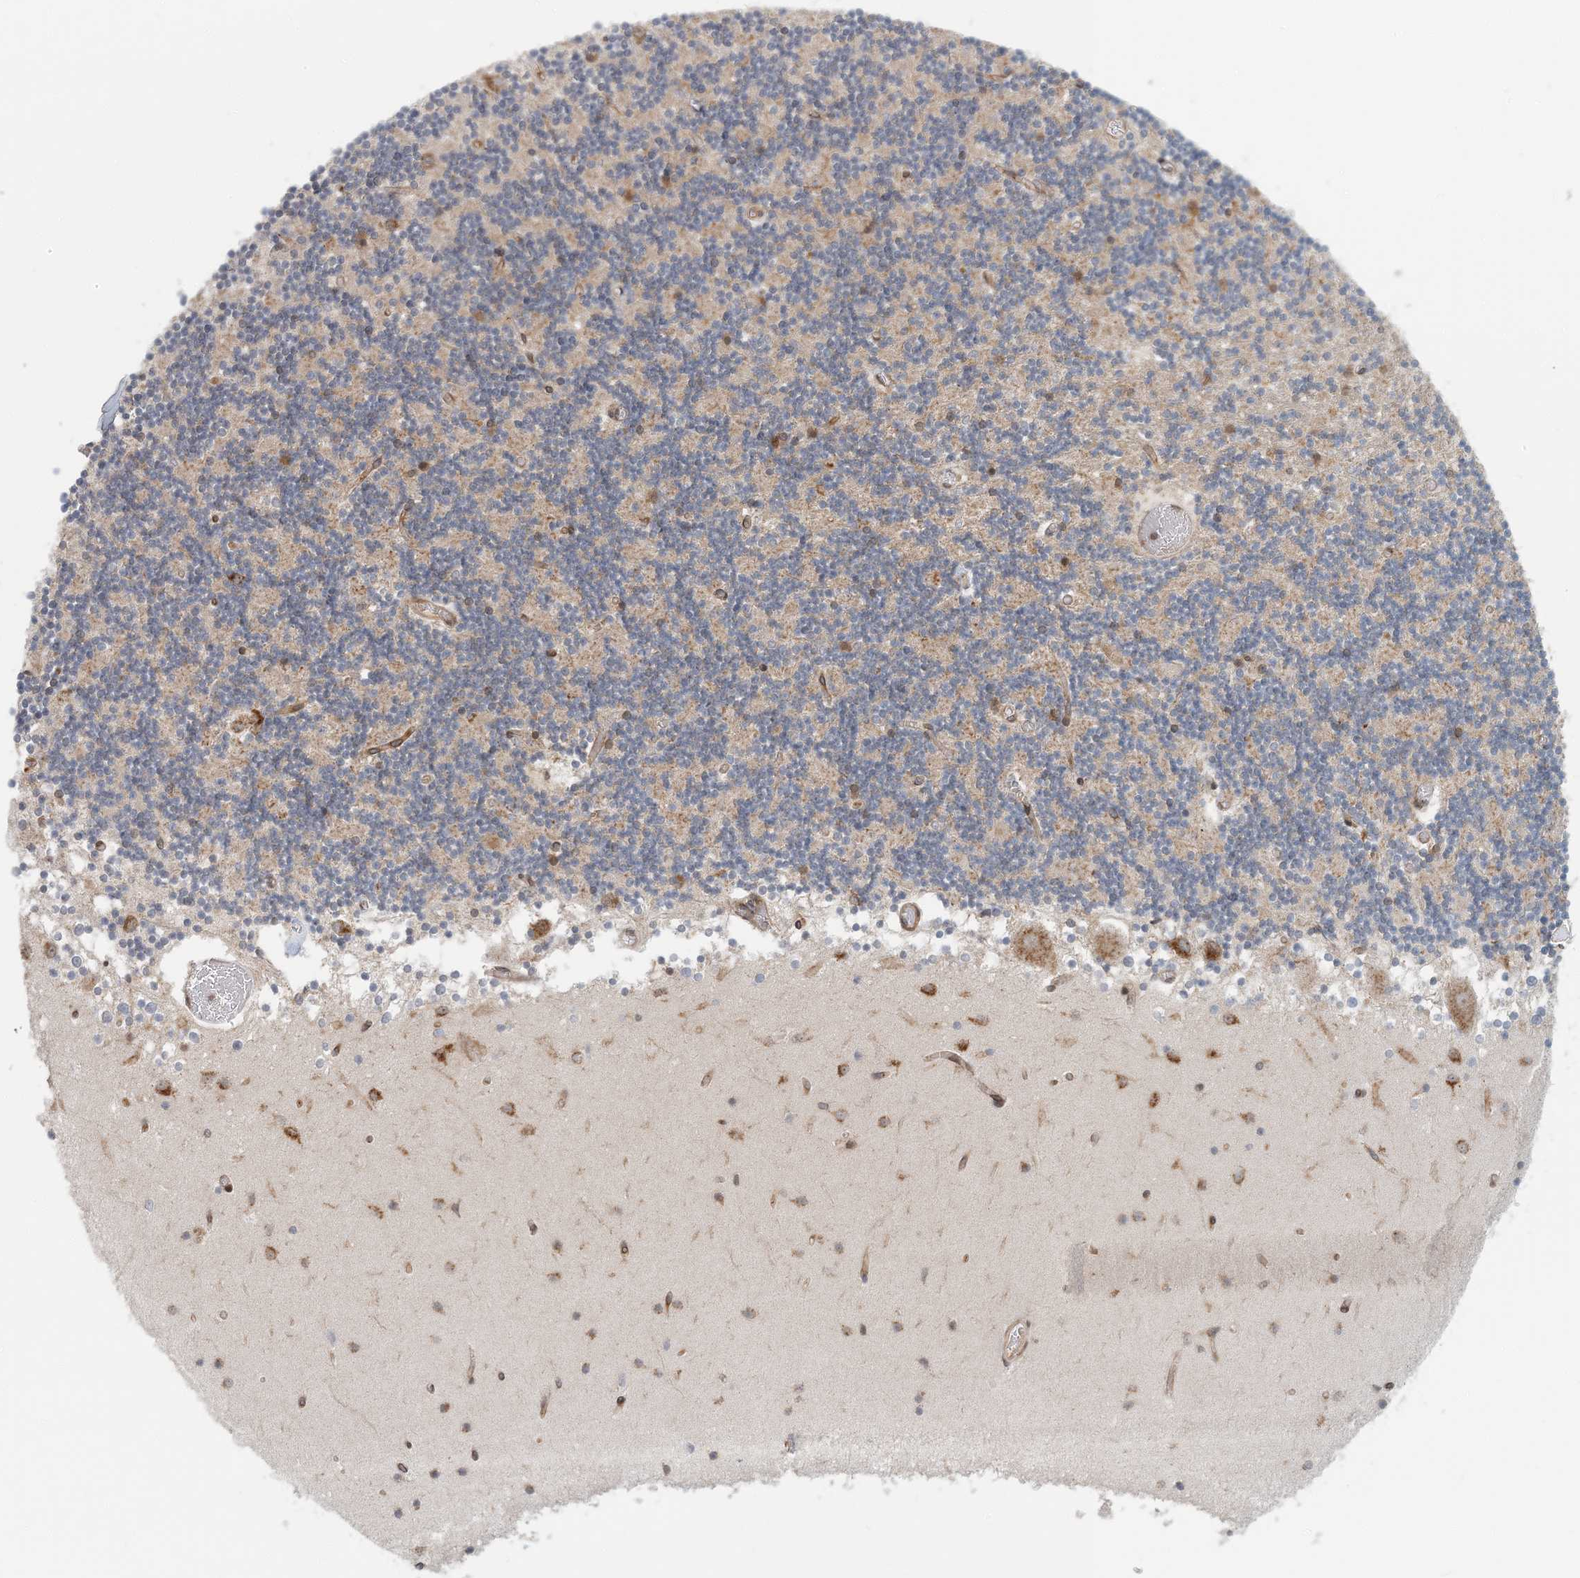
{"staining": {"intensity": "moderate", "quantity": ">75%", "location": "cytoplasmic/membranous"}, "tissue": "cerebellum", "cell_type": "Cells in granular layer", "image_type": "normal", "snomed": [{"axis": "morphology", "description": "Normal tissue, NOS"}, {"axis": "topography", "description": "Cerebellum"}], "caption": "This image shows immunohistochemistry (IHC) staining of unremarkable cerebellum, with medium moderate cytoplasmic/membranous expression in about >75% of cells in granular layer.", "gene": "ATP13A2", "patient": {"sex": "female", "age": 28}}